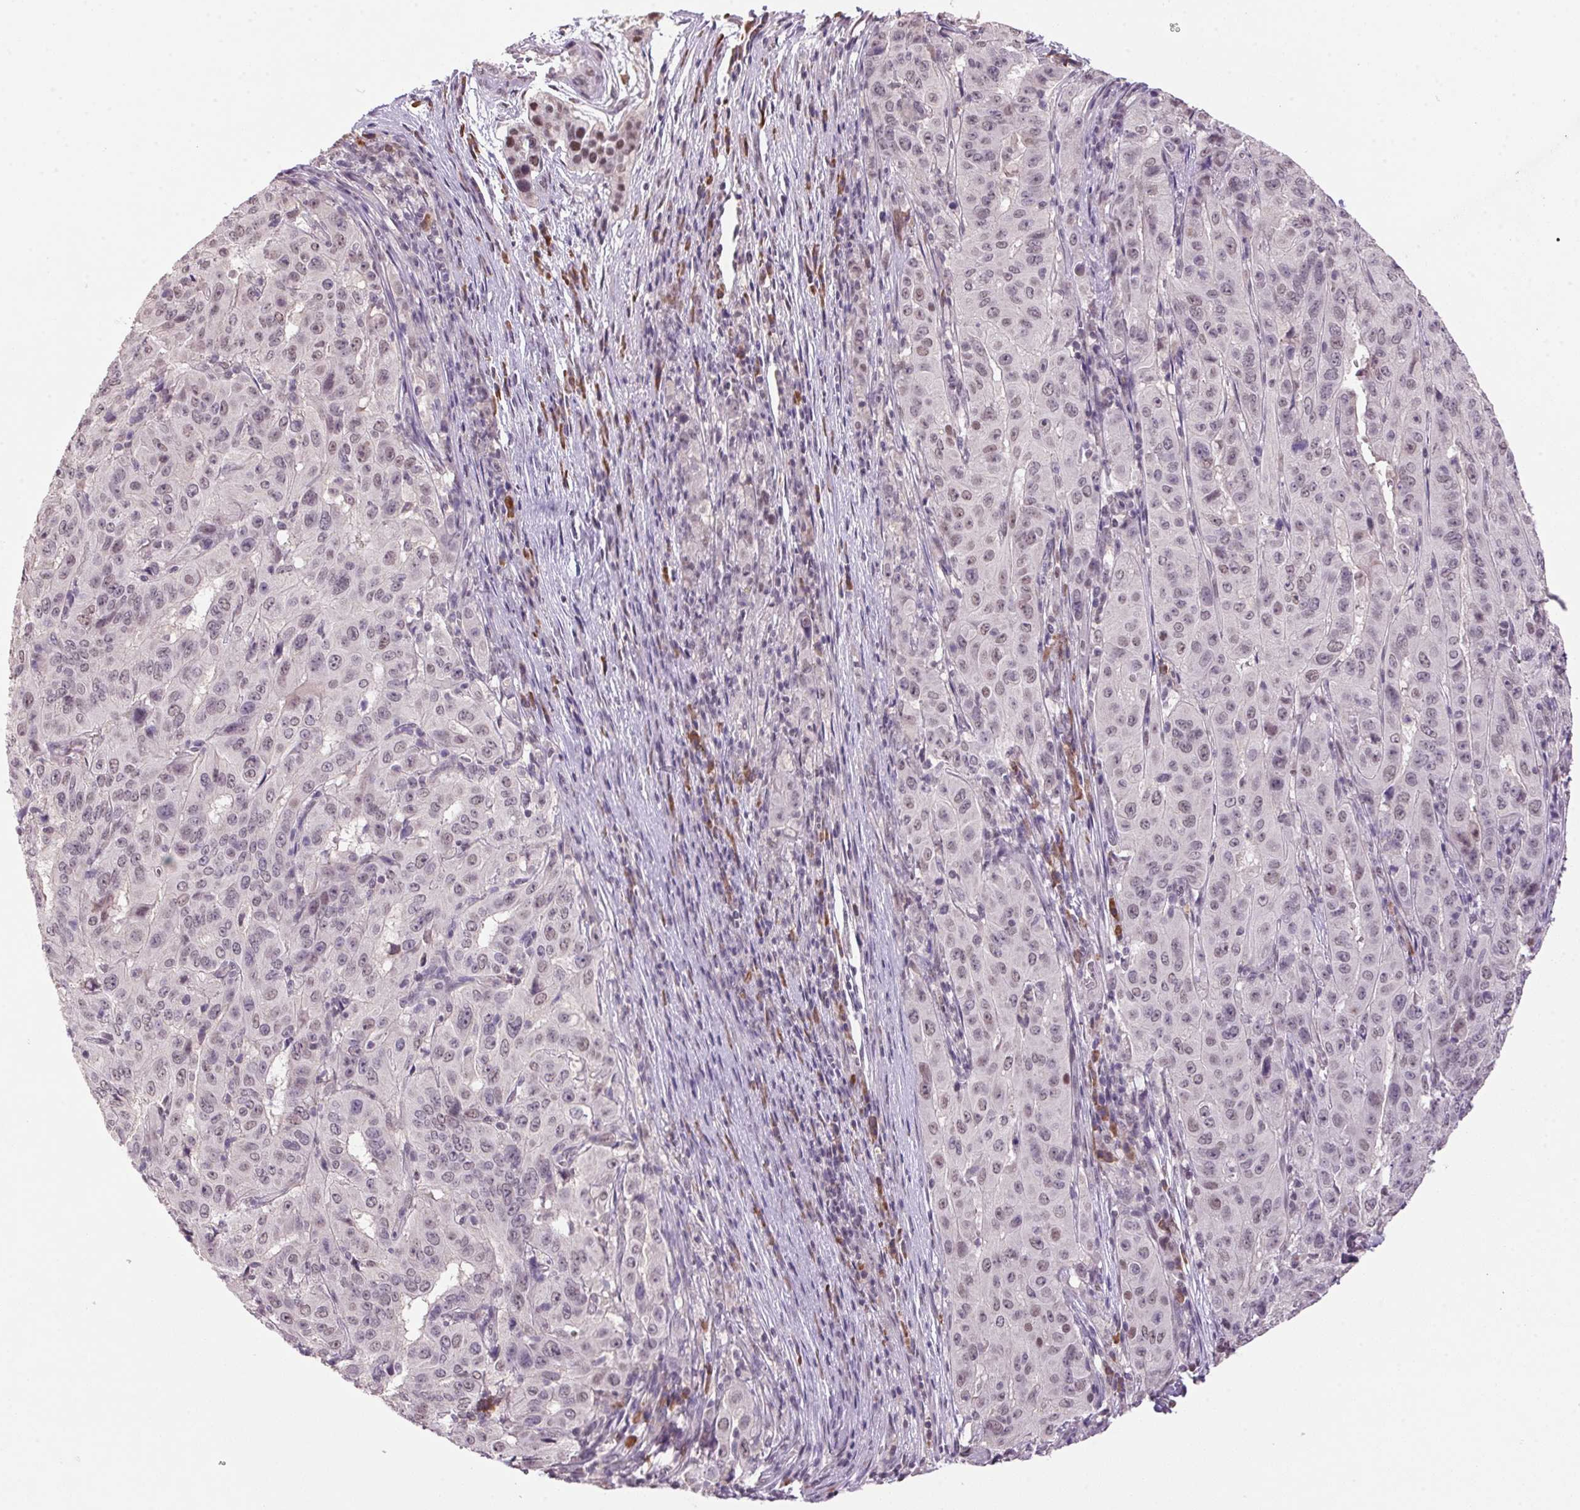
{"staining": {"intensity": "weak", "quantity": "25%-75%", "location": "nuclear"}, "tissue": "pancreatic cancer", "cell_type": "Tumor cells", "image_type": "cancer", "snomed": [{"axis": "morphology", "description": "Adenocarcinoma, NOS"}, {"axis": "topography", "description": "Pancreas"}], "caption": "The micrograph demonstrates a brown stain indicating the presence of a protein in the nuclear of tumor cells in pancreatic cancer (adenocarcinoma). (DAB = brown stain, brightfield microscopy at high magnification).", "gene": "ZBTB4", "patient": {"sex": "male", "age": 63}}